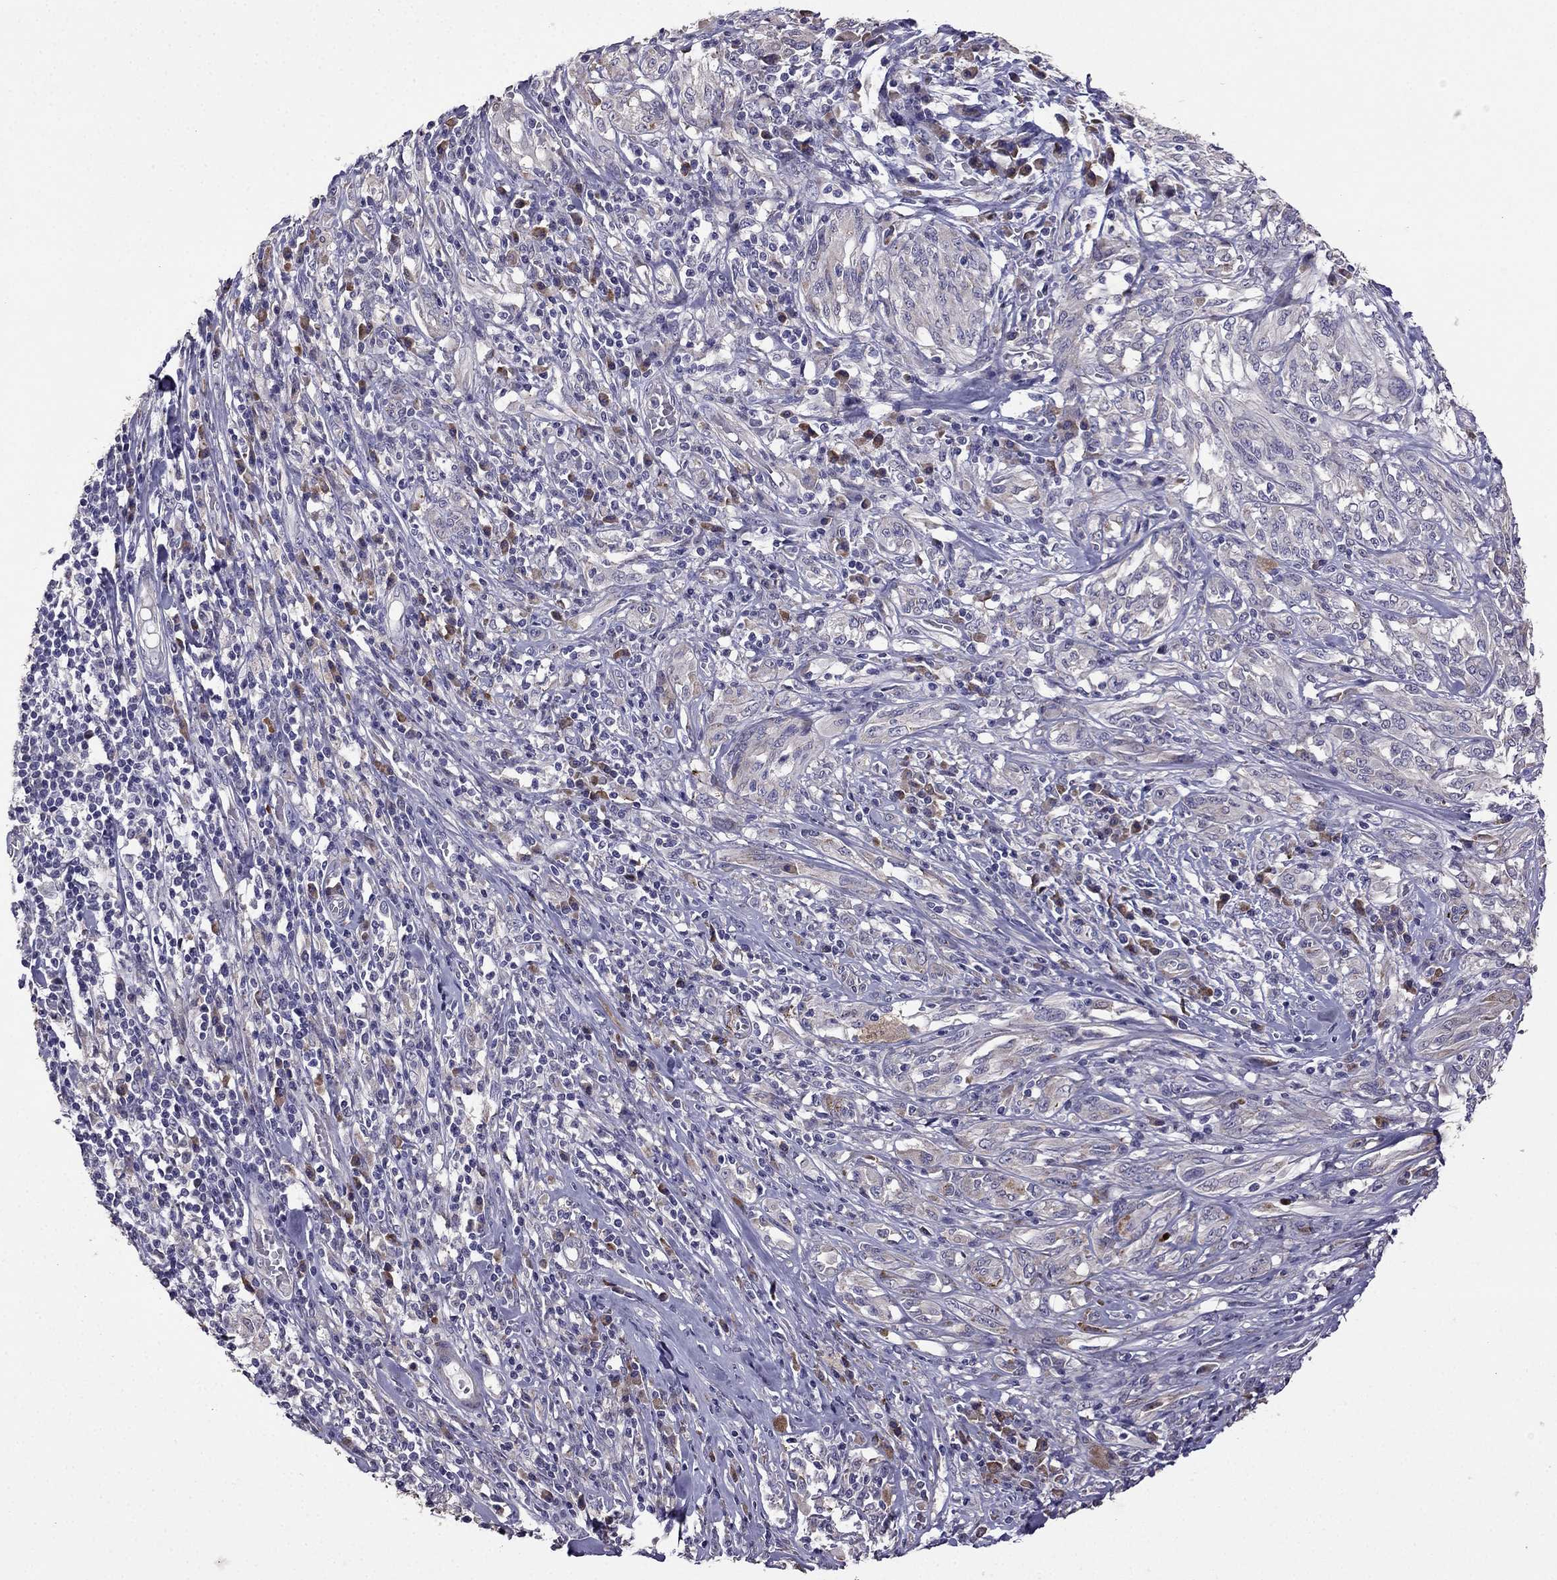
{"staining": {"intensity": "negative", "quantity": "none", "location": "none"}, "tissue": "melanoma", "cell_type": "Tumor cells", "image_type": "cancer", "snomed": [{"axis": "morphology", "description": "Malignant melanoma, NOS"}, {"axis": "topography", "description": "Skin"}], "caption": "There is no significant positivity in tumor cells of melanoma. (DAB IHC, high magnification).", "gene": "CDH9", "patient": {"sex": "female", "age": 91}}